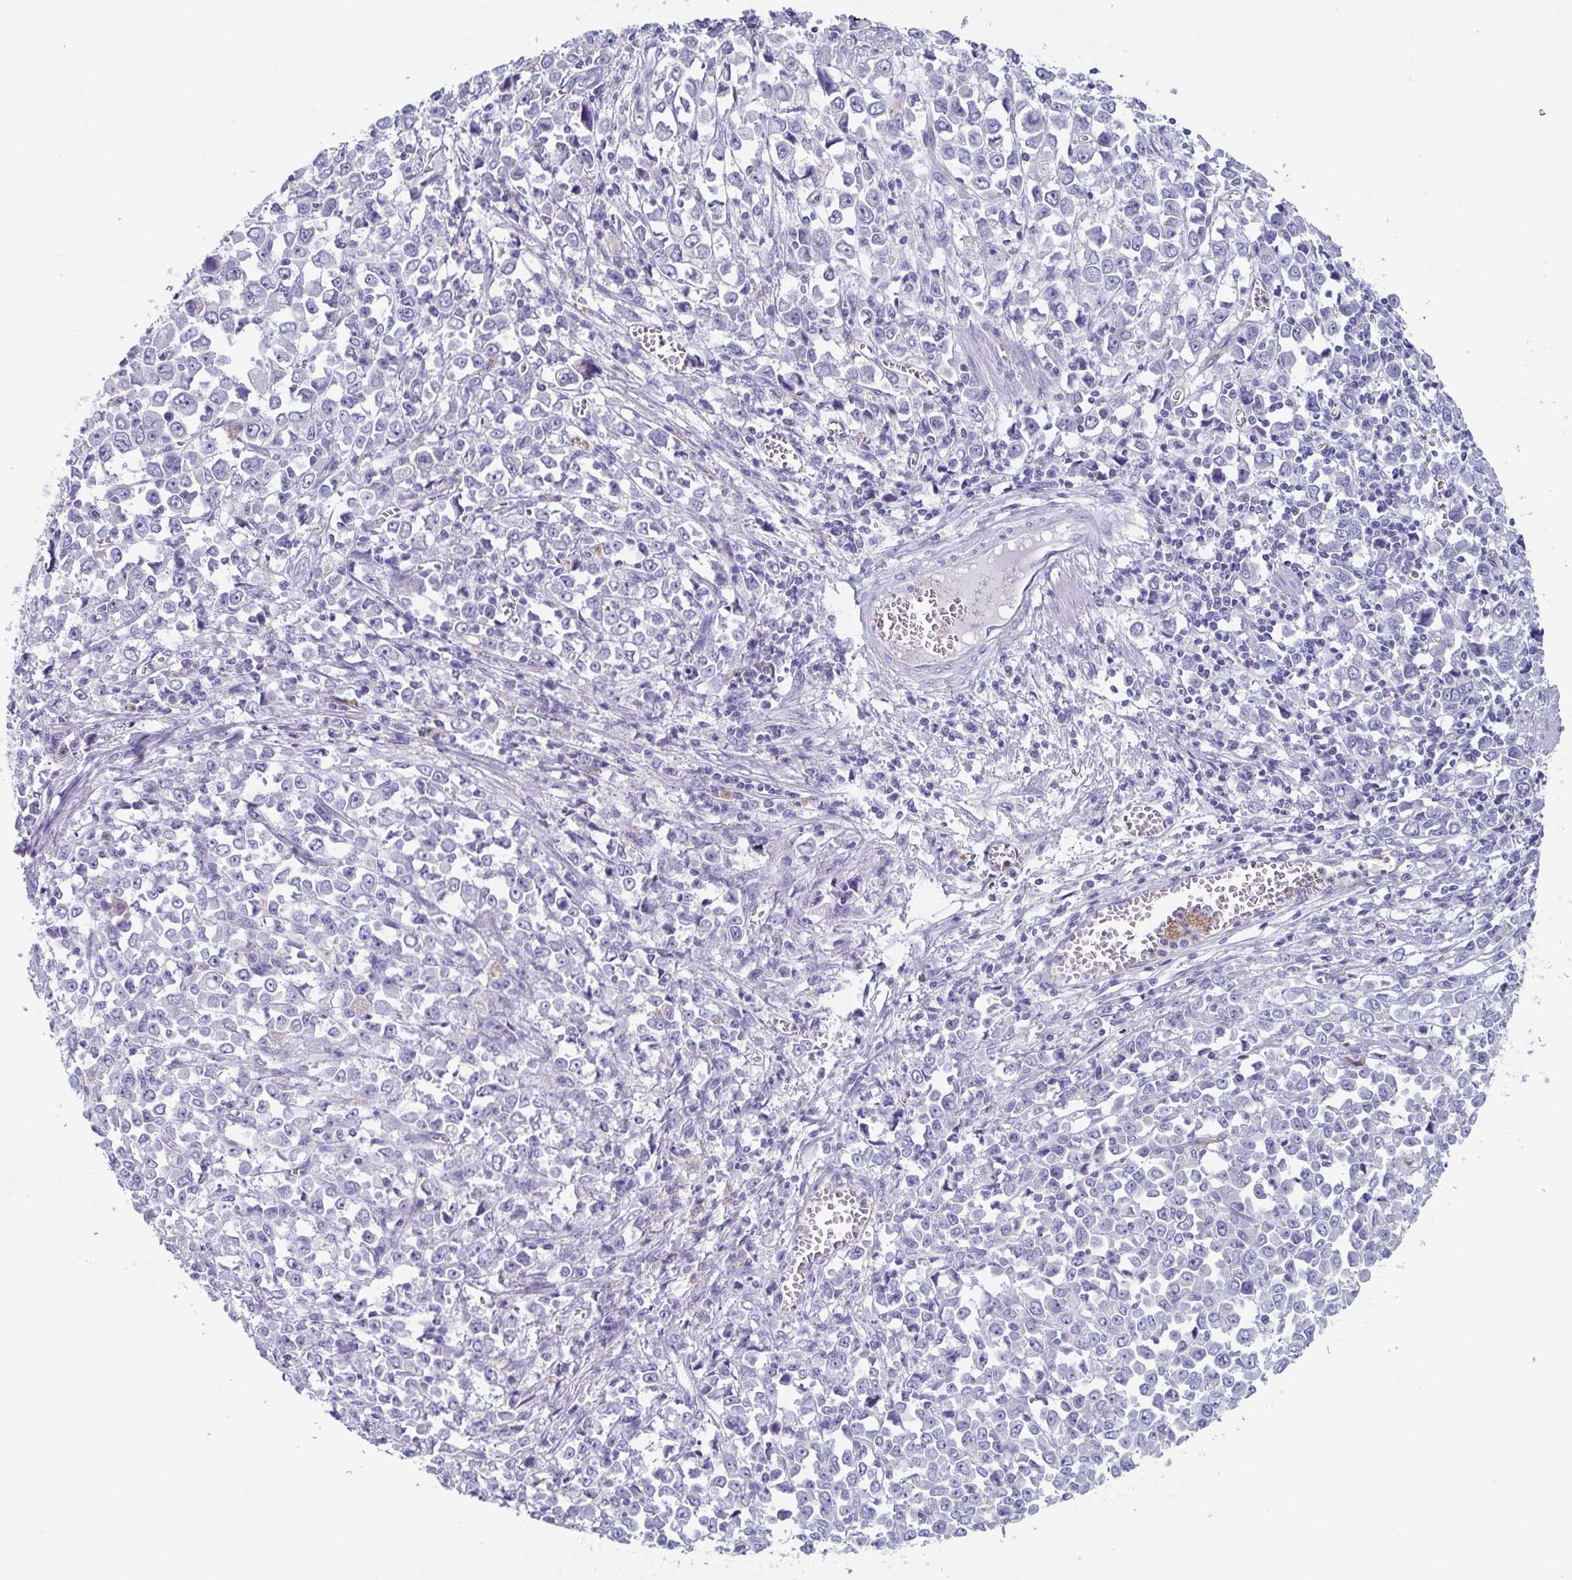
{"staining": {"intensity": "negative", "quantity": "none", "location": "none"}, "tissue": "stomach cancer", "cell_type": "Tumor cells", "image_type": "cancer", "snomed": [{"axis": "morphology", "description": "Adenocarcinoma, NOS"}, {"axis": "topography", "description": "Stomach, upper"}], "caption": "An IHC micrograph of stomach cancer is shown. There is no staining in tumor cells of stomach cancer.", "gene": "LYRM2", "patient": {"sex": "male", "age": 70}}